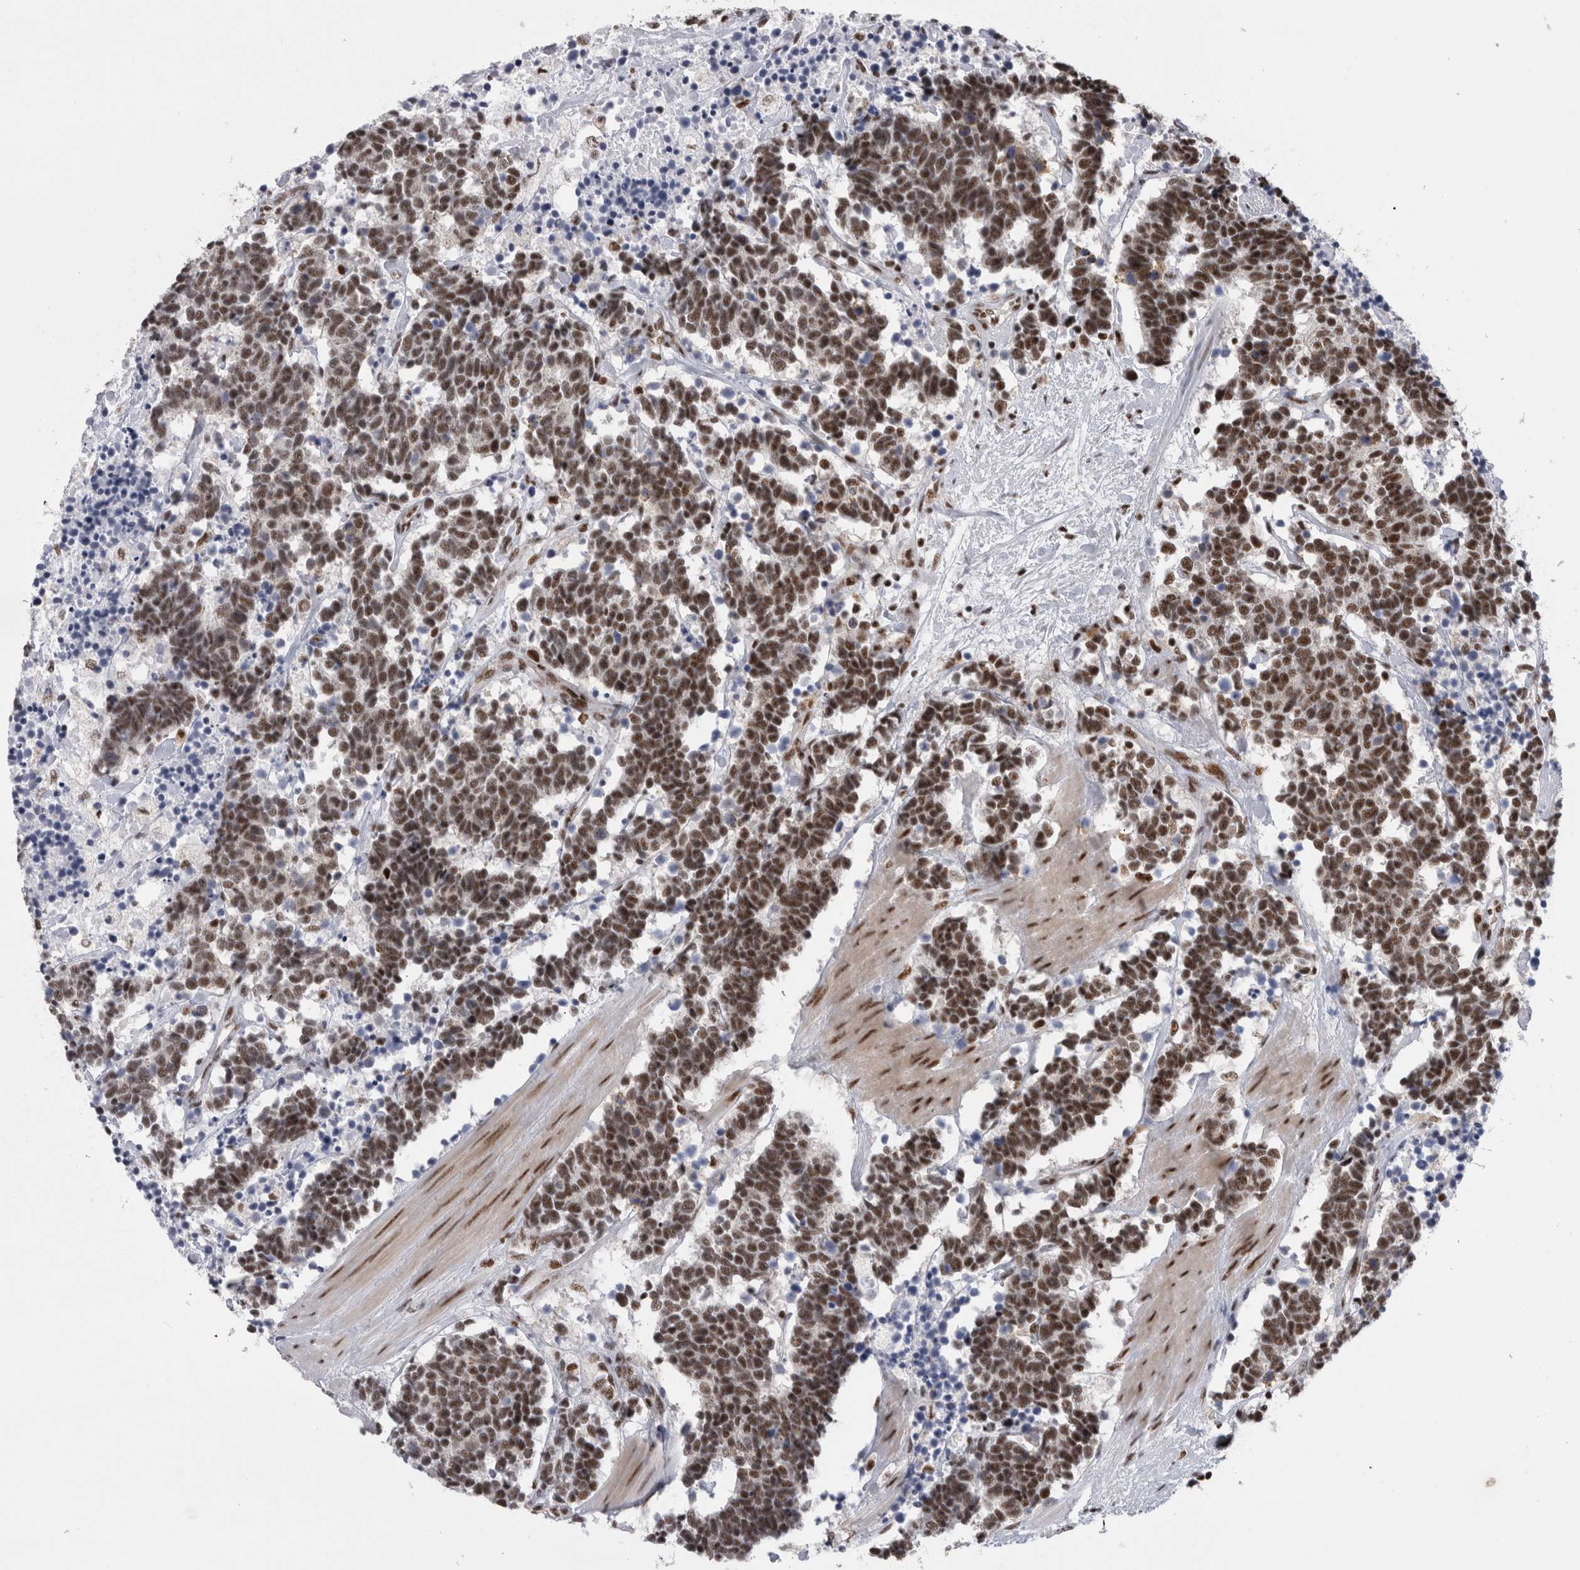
{"staining": {"intensity": "moderate", "quantity": ">75%", "location": "nuclear"}, "tissue": "carcinoid", "cell_type": "Tumor cells", "image_type": "cancer", "snomed": [{"axis": "morphology", "description": "Carcinoma, NOS"}, {"axis": "morphology", "description": "Carcinoid, malignant, NOS"}, {"axis": "topography", "description": "Urinary bladder"}], "caption": "Tumor cells demonstrate medium levels of moderate nuclear staining in approximately >75% of cells in human malignant carcinoid.", "gene": "CDK11A", "patient": {"sex": "male", "age": 57}}